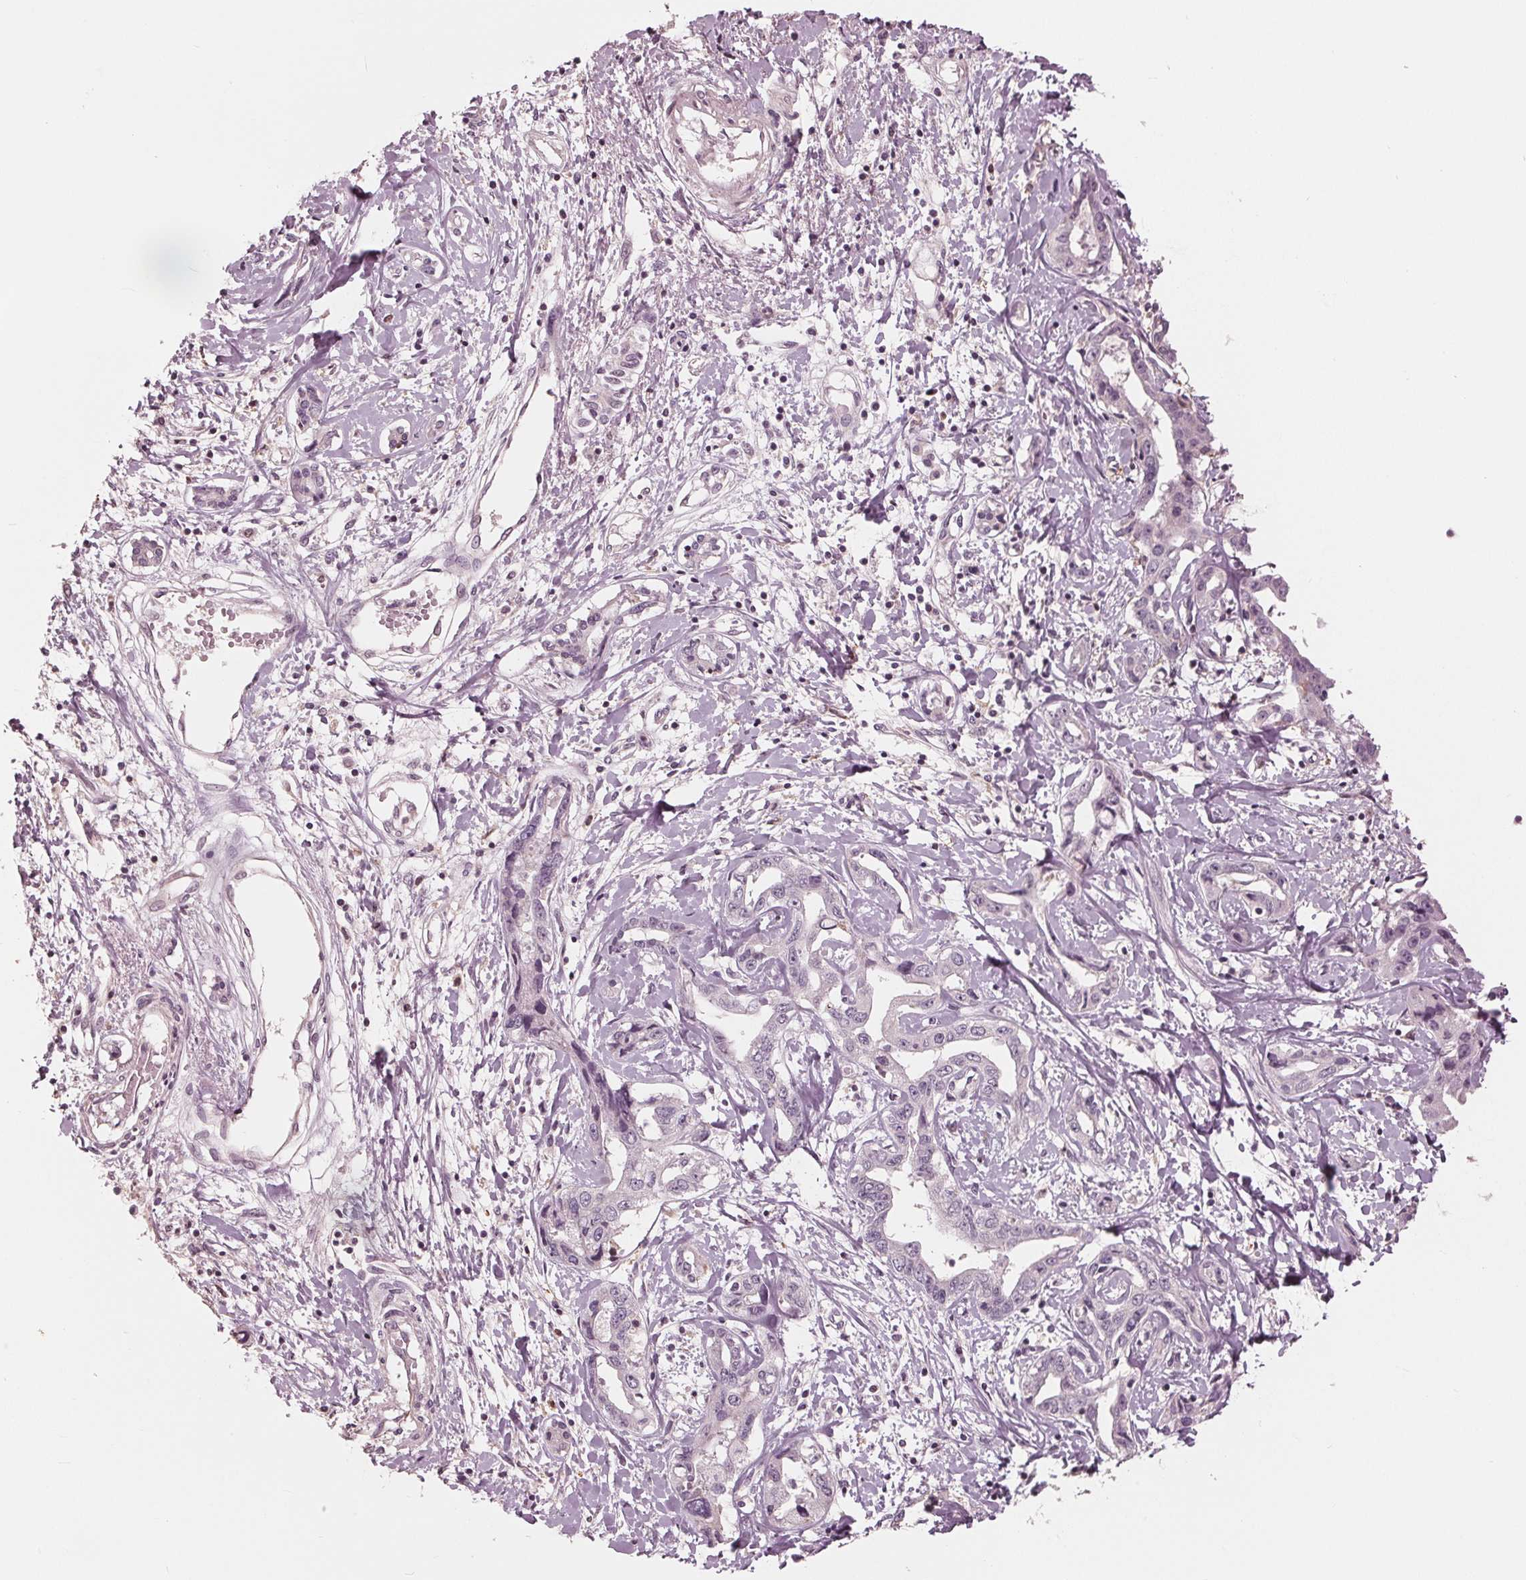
{"staining": {"intensity": "negative", "quantity": "none", "location": "none"}, "tissue": "liver cancer", "cell_type": "Tumor cells", "image_type": "cancer", "snomed": [{"axis": "morphology", "description": "Cholangiocarcinoma"}, {"axis": "topography", "description": "Liver"}], "caption": "A histopathology image of liver cancer stained for a protein reveals no brown staining in tumor cells.", "gene": "ING3", "patient": {"sex": "male", "age": 59}}